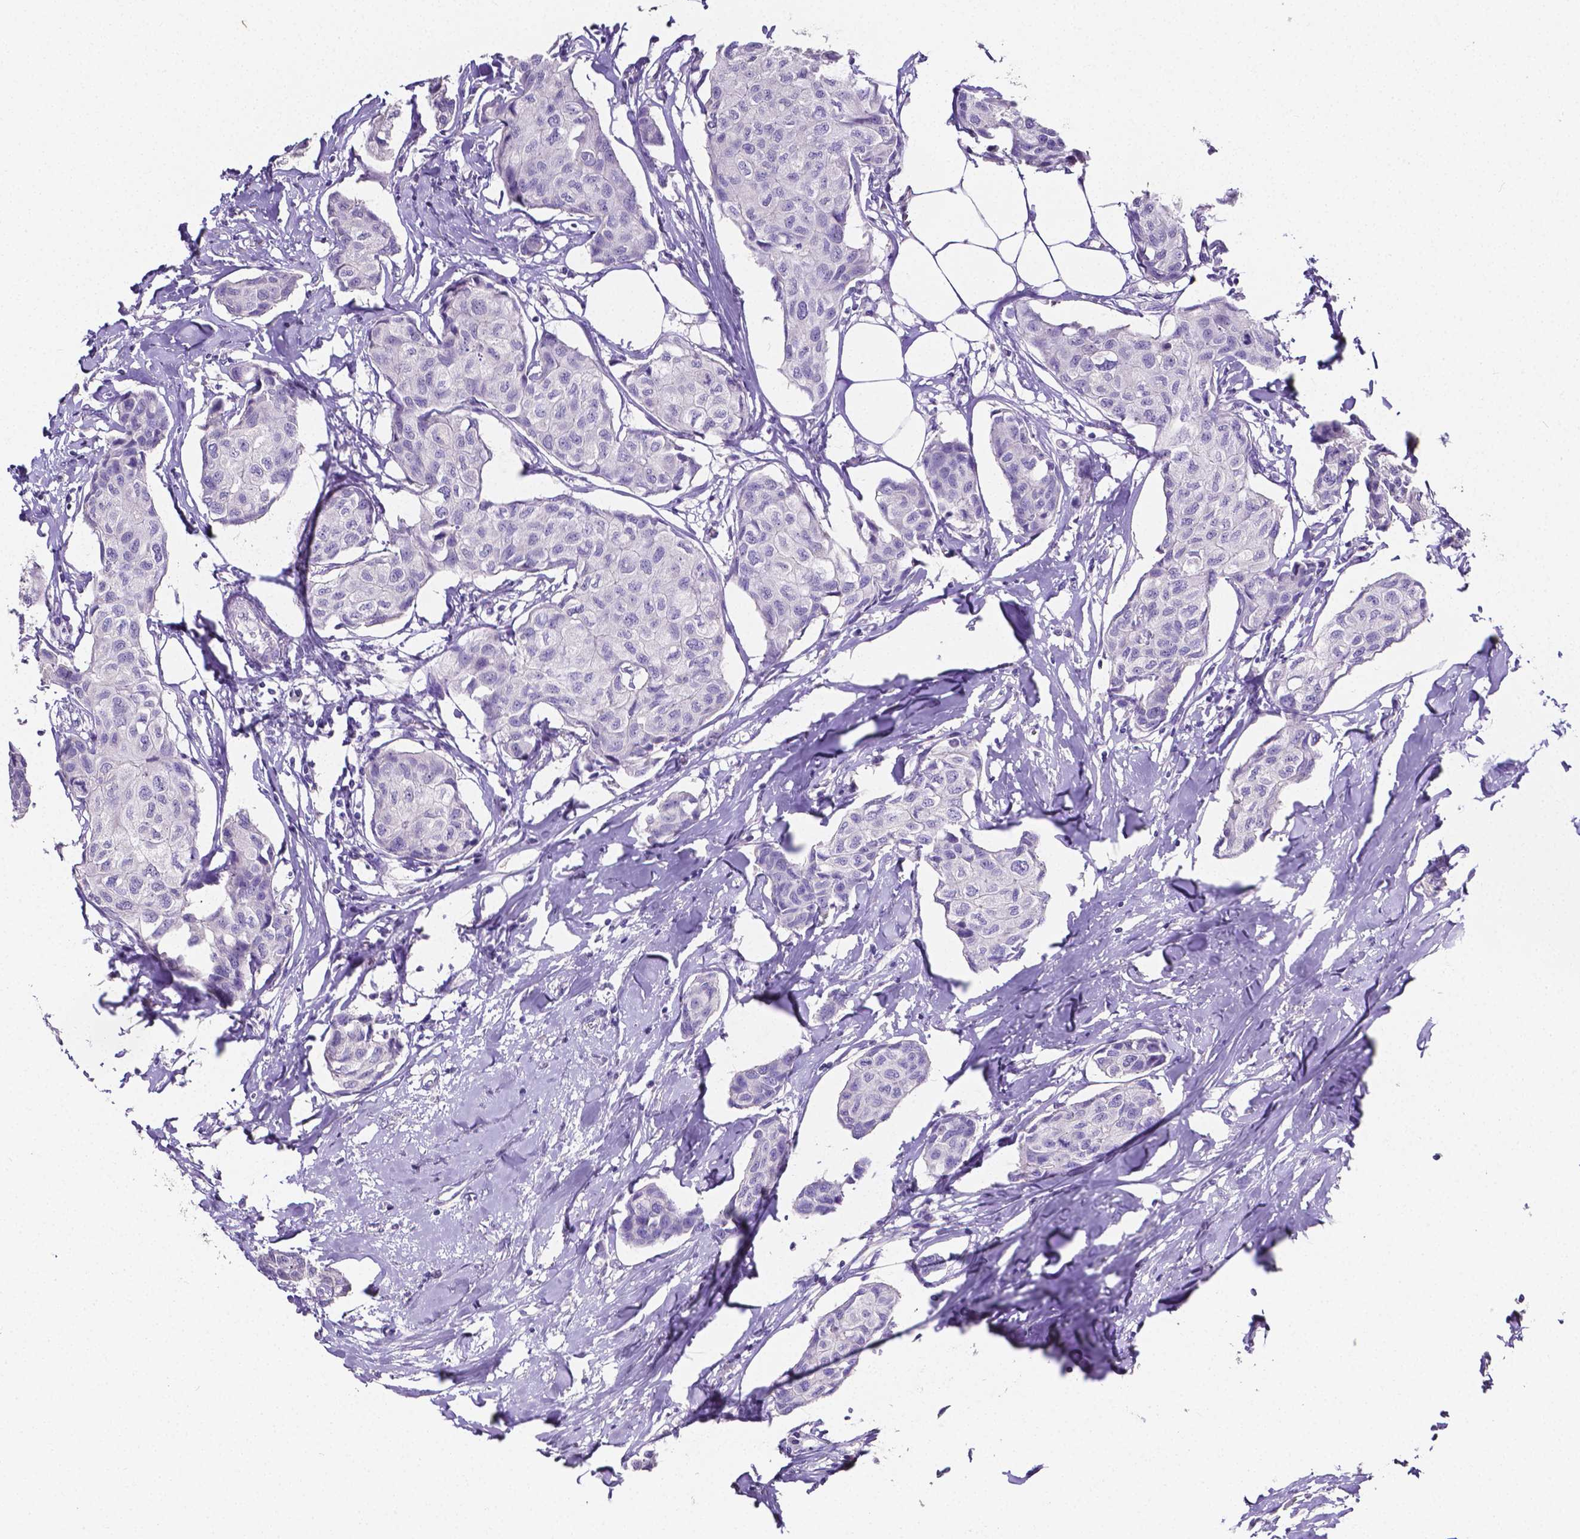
{"staining": {"intensity": "negative", "quantity": "none", "location": "none"}, "tissue": "breast cancer", "cell_type": "Tumor cells", "image_type": "cancer", "snomed": [{"axis": "morphology", "description": "Duct carcinoma"}, {"axis": "topography", "description": "Breast"}], "caption": "This is an IHC photomicrograph of human infiltrating ductal carcinoma (breast). There is no expression in tumor cells.", "gene": "SLC22A2", "patient": {"sex": "female", "age": 80}}